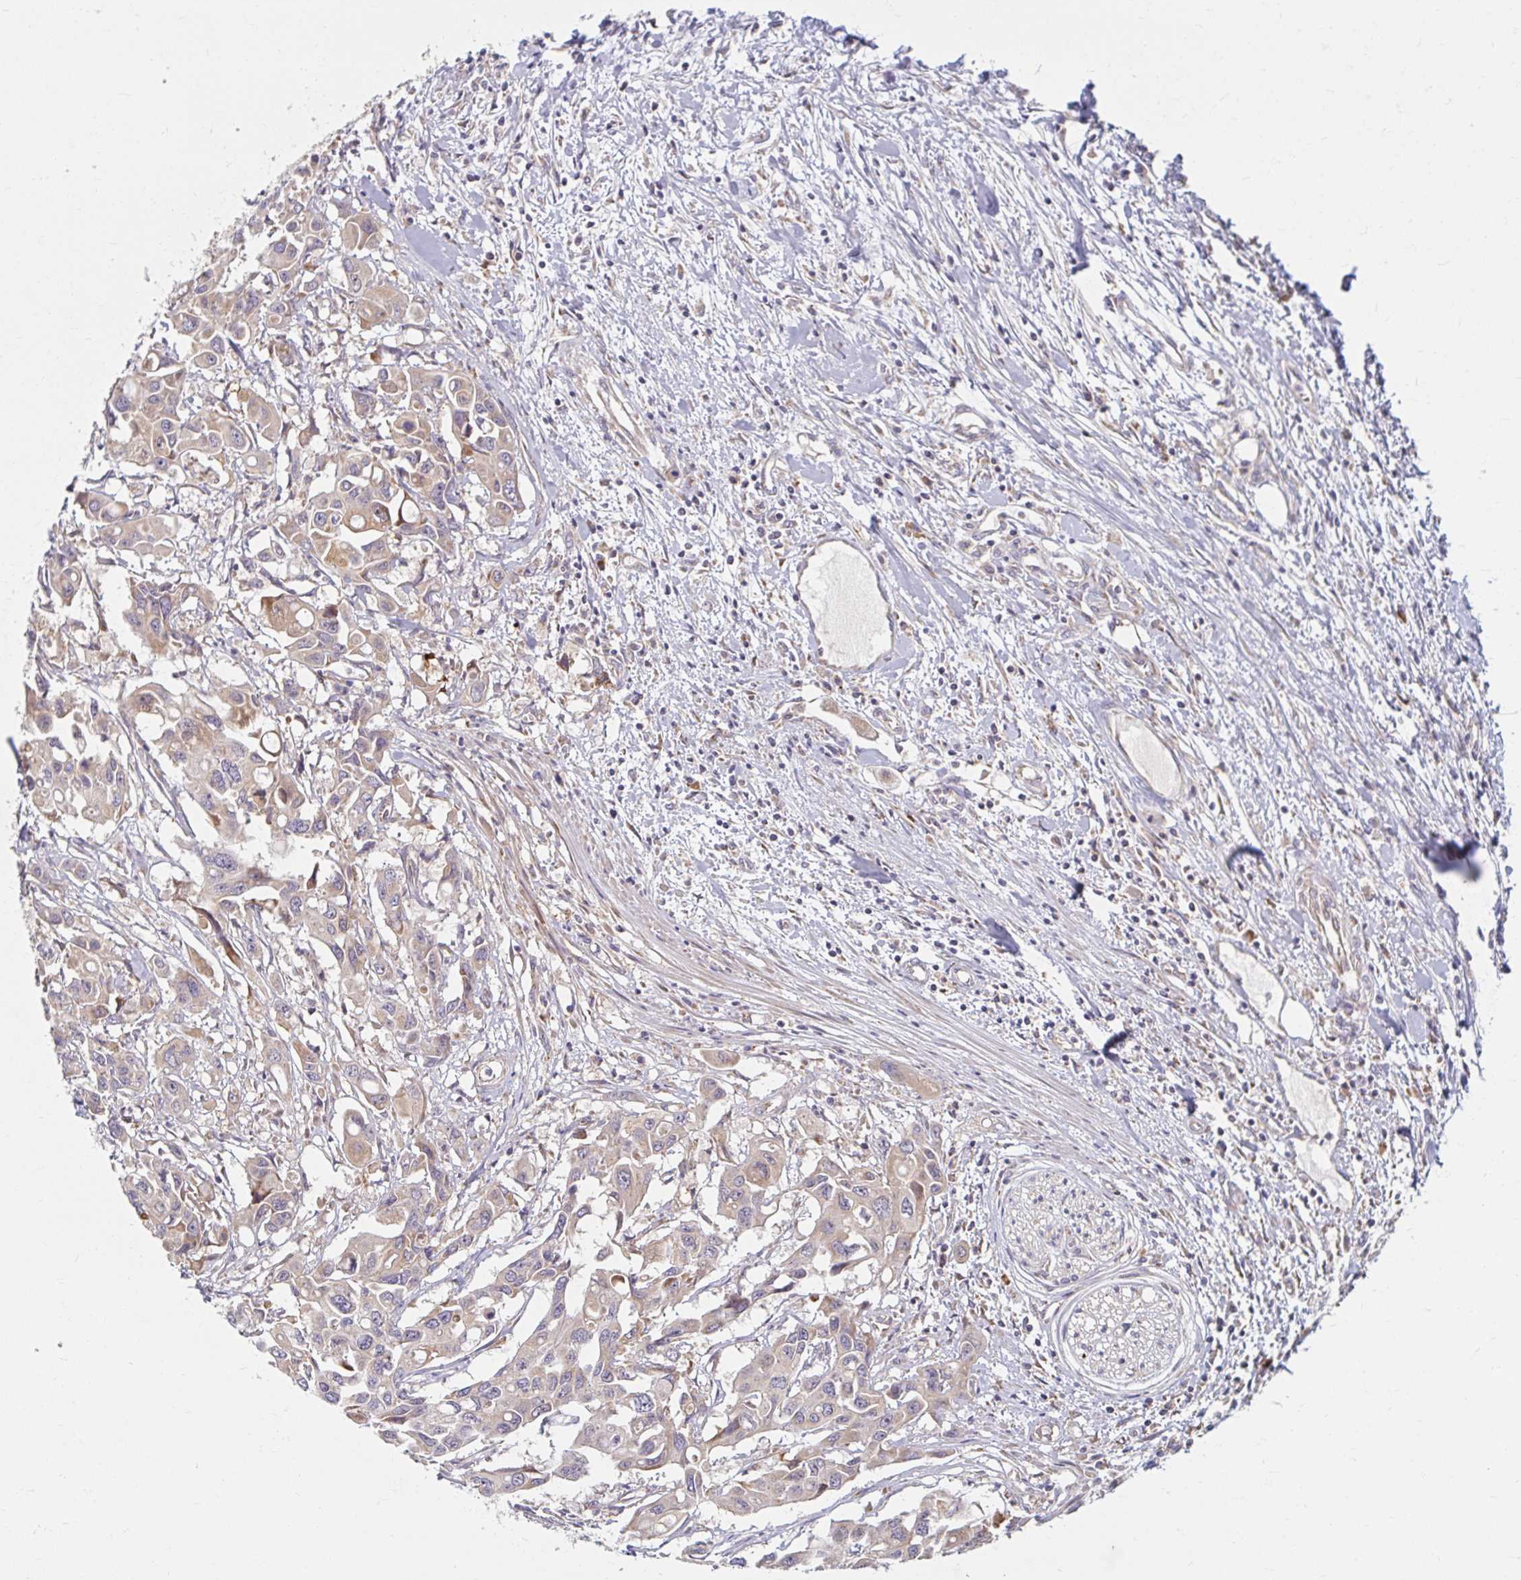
{"staining": {"intensity": "weak", "quantity": "25%-75%", "location": "cytoplasmic/membranous"}, "tissue": "colorectal cancer", "cell_type": "Tumor cells", "image_type": "cancer", "snomed": [{"axis": "morphology", "description": "Adenocarcinoma, NOS"}, {"axis": "topography", "description": "Colon"}], "caption": "Protein staining by immunohistochemistry (IHC) demonstrates weak cytoplasmic/membranous expression in approximately 25%-75% of tumor cells in adenocarcinoma (colorectal).", "gene": "SKP2", "patient": {"sex": "male", "age": 77}}